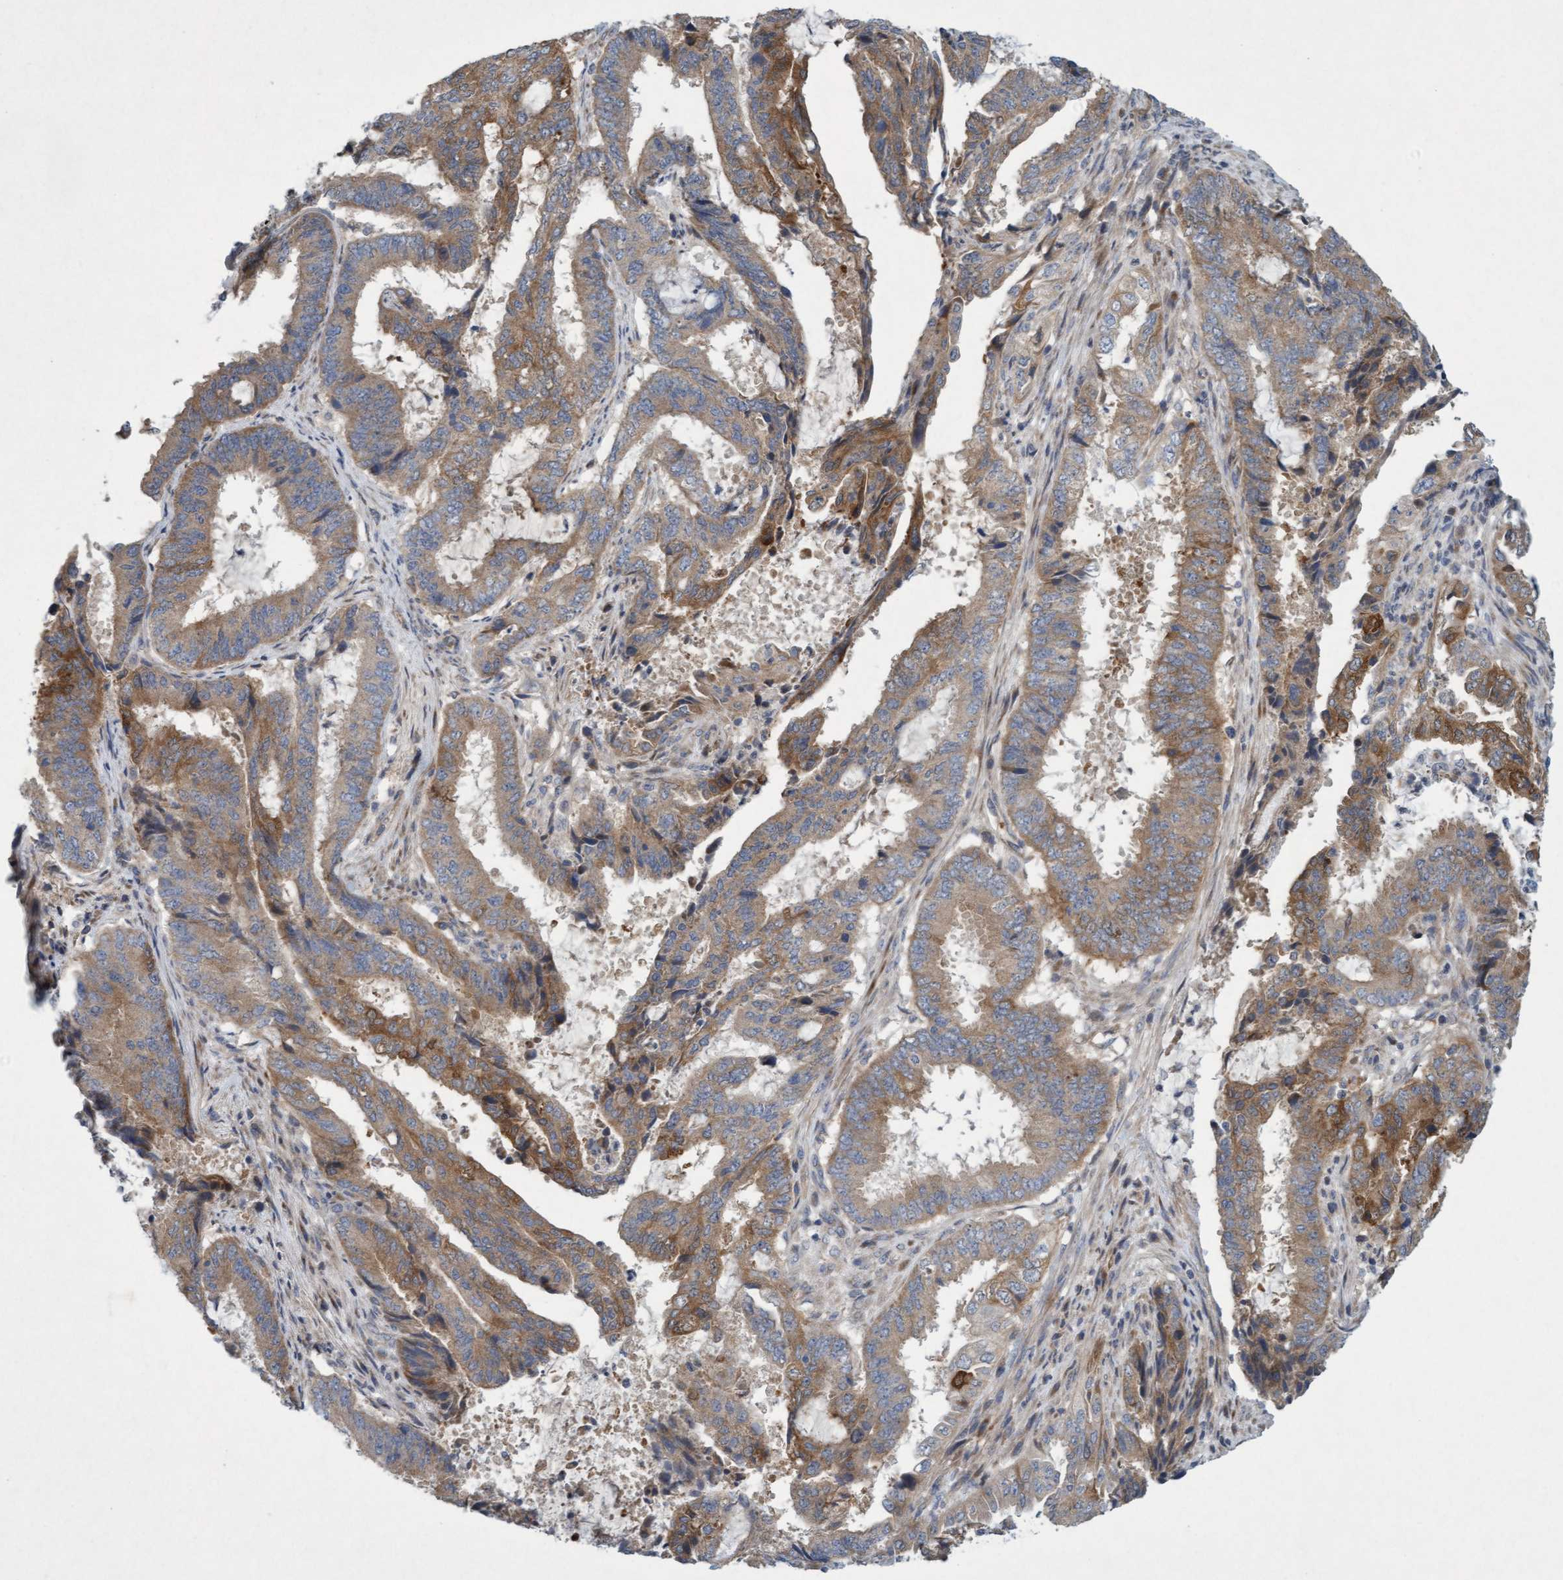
{"staining": {"intensity": "moderate", "quantity": ">75%", "location": "cytoplasmic/membranous"}, "tissue": "endometrial cancer", "cell_type": "Tumor cells", "image_type": "cancer", "snomed": [{"axis": "morphology", "description": "Adenocarcinoma, NOS"}, {"axis": "topography", "description": "Endometrium"}], "caption": "The photomicrograph shows a brown stain indicating the presence of a protein in the cytoplasmic/membranous of tumor cells in endometrial cancer (adenocarcinoma).", "gene": "DDHD2", "patient": {"sex": "female", "age": 51}}